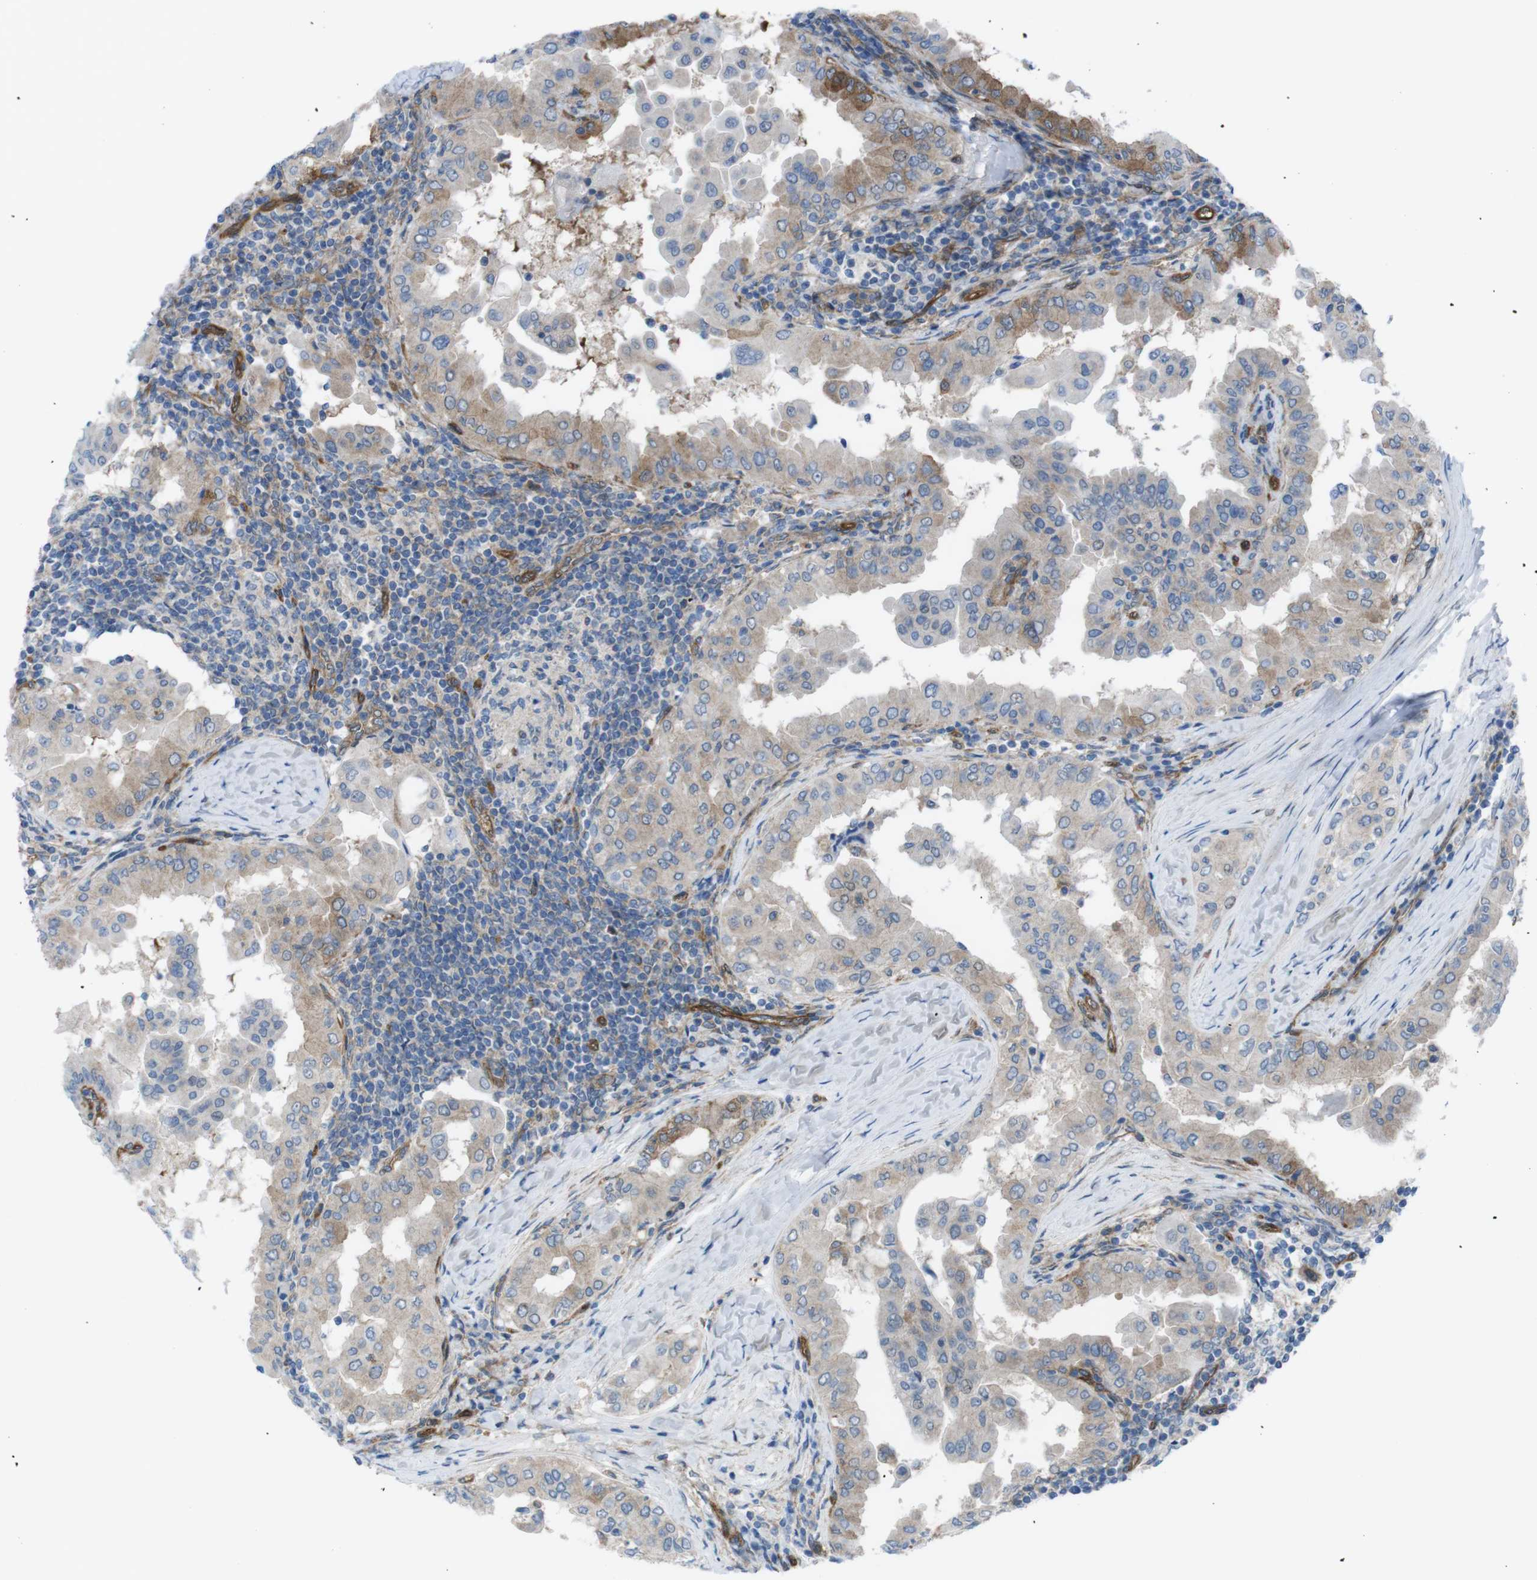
{"staining": {"intensity": "weak", "quantity": ">75%", "location": "cytoplasmic/membranous"}, "tissue": "thyroid cancer", "cell_type": "Tumor cells", "image_type": "cancer", "snomed": [{"axis": "morphology", "description": "Papillary adenocarcinoma, NOS"}, {"axis": "topography", "description": "Thyroid gland"}], "caption": "This image reveals immunohistochemistry (IHC) staining of human thyroid cancer, with low weak cytoplasmic/membranous positivity in approximately >75% of tumor cells.", "gene": "DIAPH2", "patient": {"sex": "male", "age": 33}}